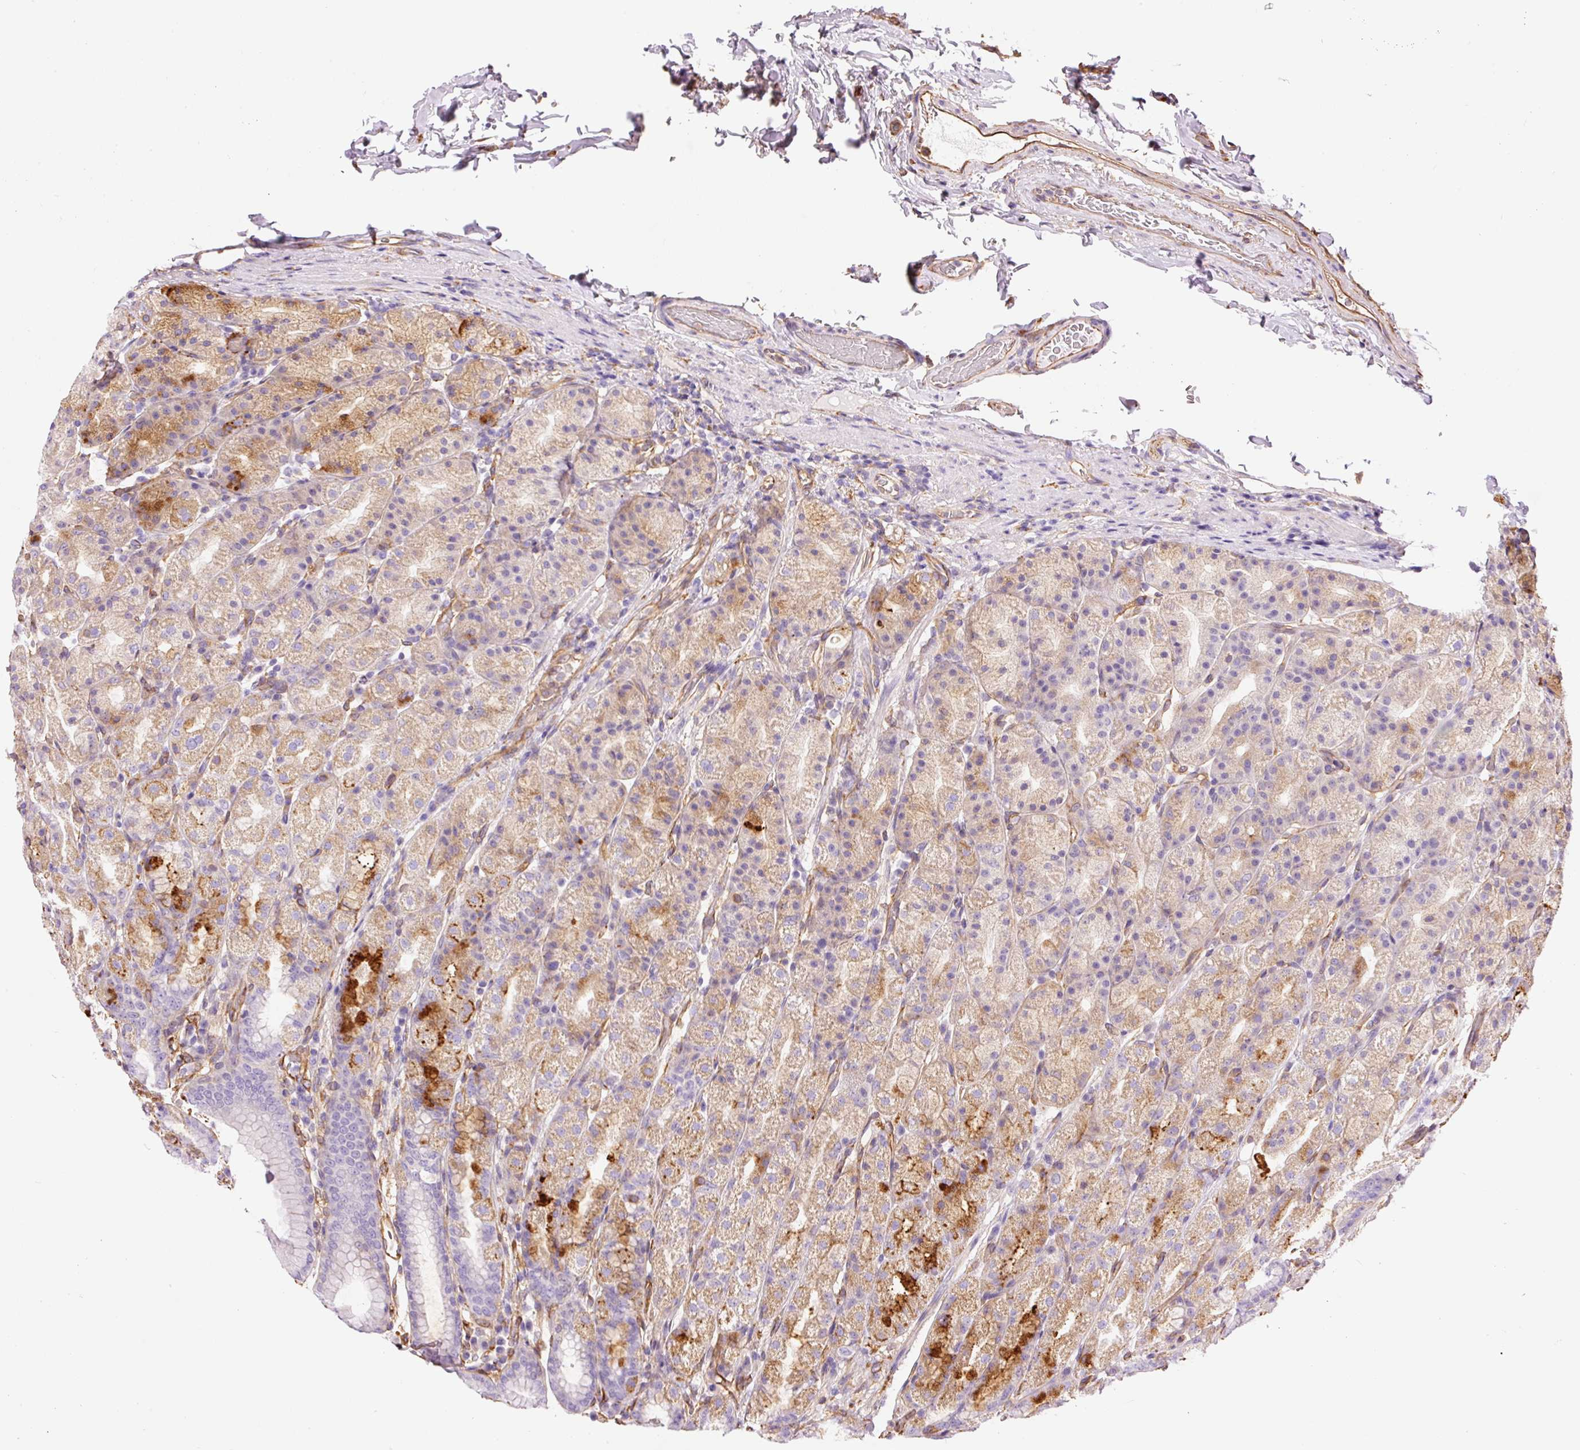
{"staining": {"intensity": "moderate", "quantity": "<25%", "location": "cytoplasmic/membranous"}, "tissue": "stomach", "cell_type": "Glandular cells", "image_type": "normal", "snomed": [{"axis": "morphology", "description": "Normal tissue, NOS"}, {"axis": "topography", "description": "Stomach, upper"}, {"axis": "topography", "description": "Stomach"}], "caption": "Stomach was stained to show a protein in brown. There is low levels of moderate cytoplasmic/membranous positivity in approximately <25% of glandular cells. (Stains: DAB (3,3'-diaminobenzidine) in brown, nuclei in blue, Microscopy: brightfield microscopy at high magnification).", "gene": "ENSG00000249624", "patient": {"sex": "male", "age": 68}}